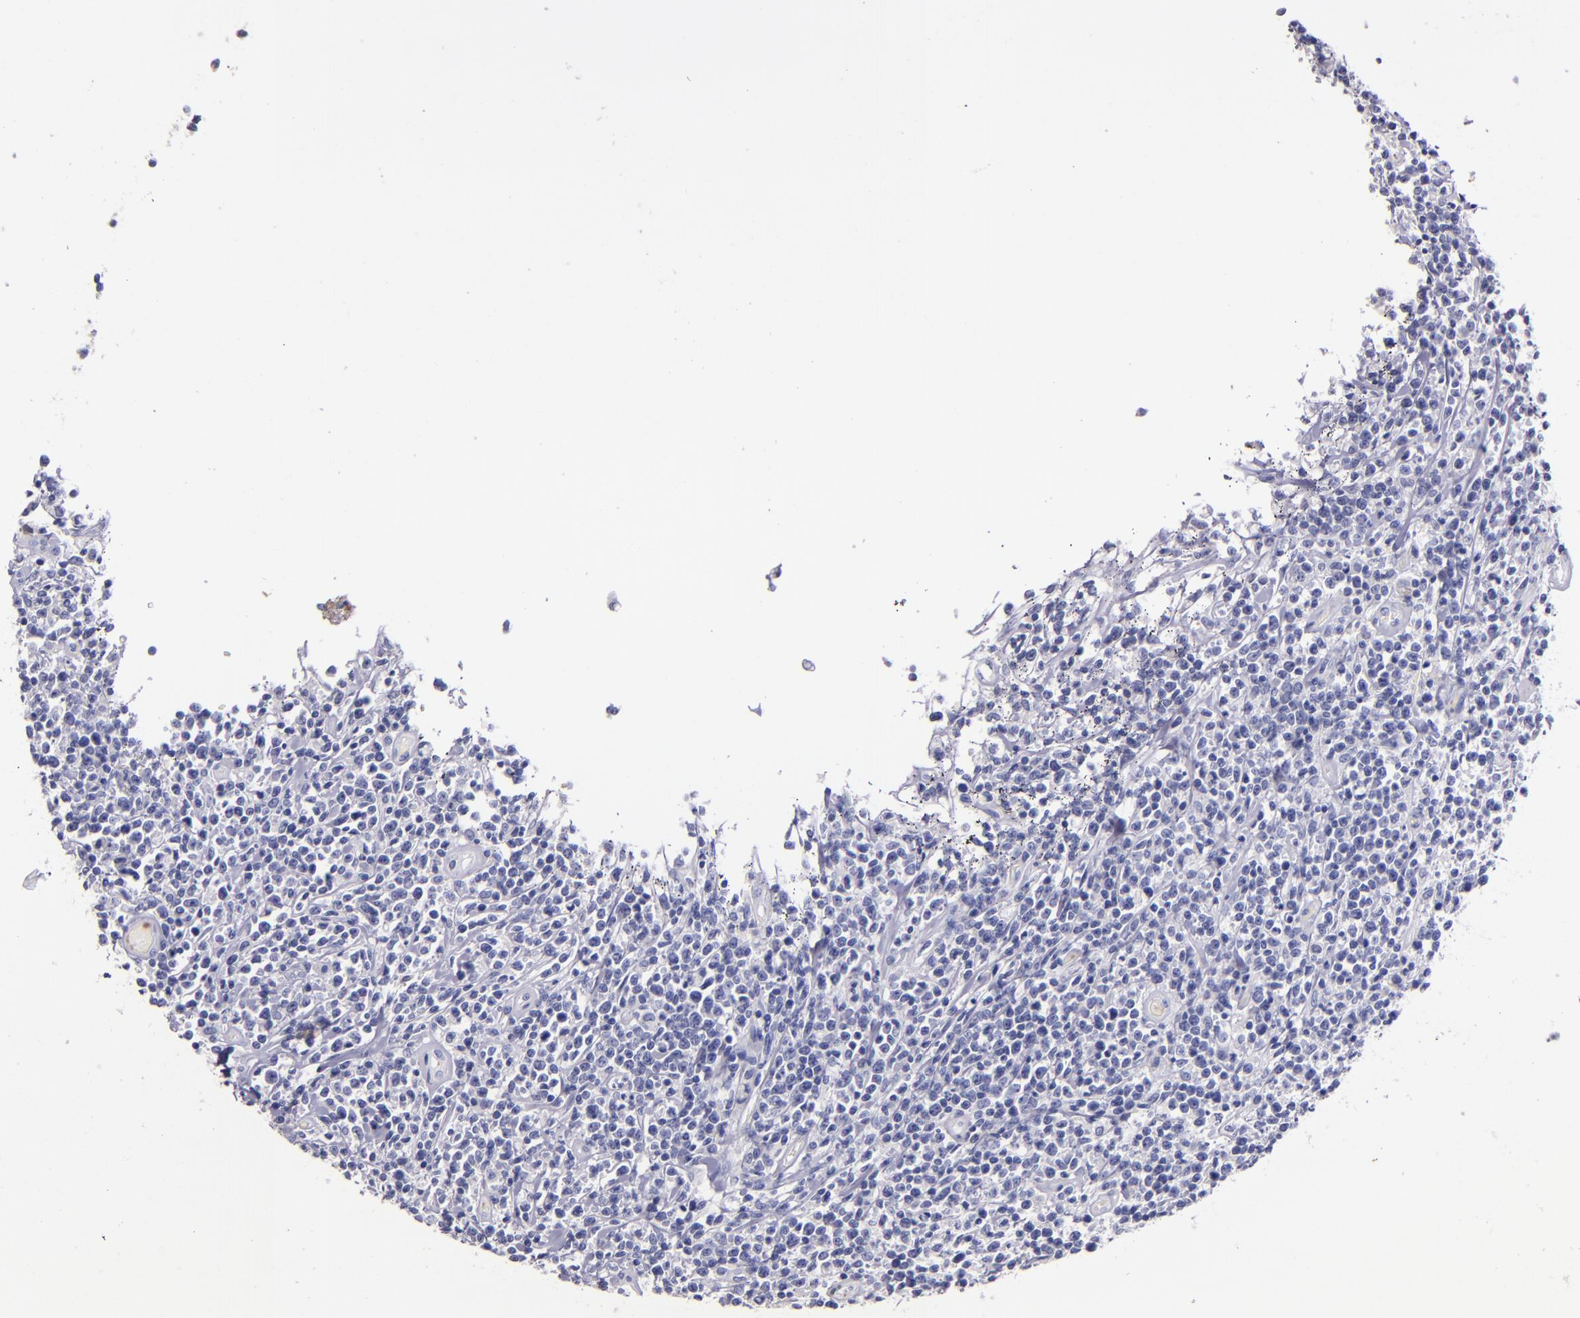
{"staining": {"intensity": "negative", "quantity": "none", "location": "none"}, "tissue": "lymphoma", "cell_type": "Tumor cells", "image_type": "cancer", "snomed": [{"axis": "morphology", "description": "Malignant lymphoma, non-Hodgkin's type, High grade"}, {"axis": "topography", "description": "Colon"}], "caption": "DAB immunohistochemical staining of human high-grade malignant lymphoma, non-Hodgkin's type exhibits no significant expression in tumor cells.", "gene": "F13A1", "patient": {"sex": "male", "age": 82}}